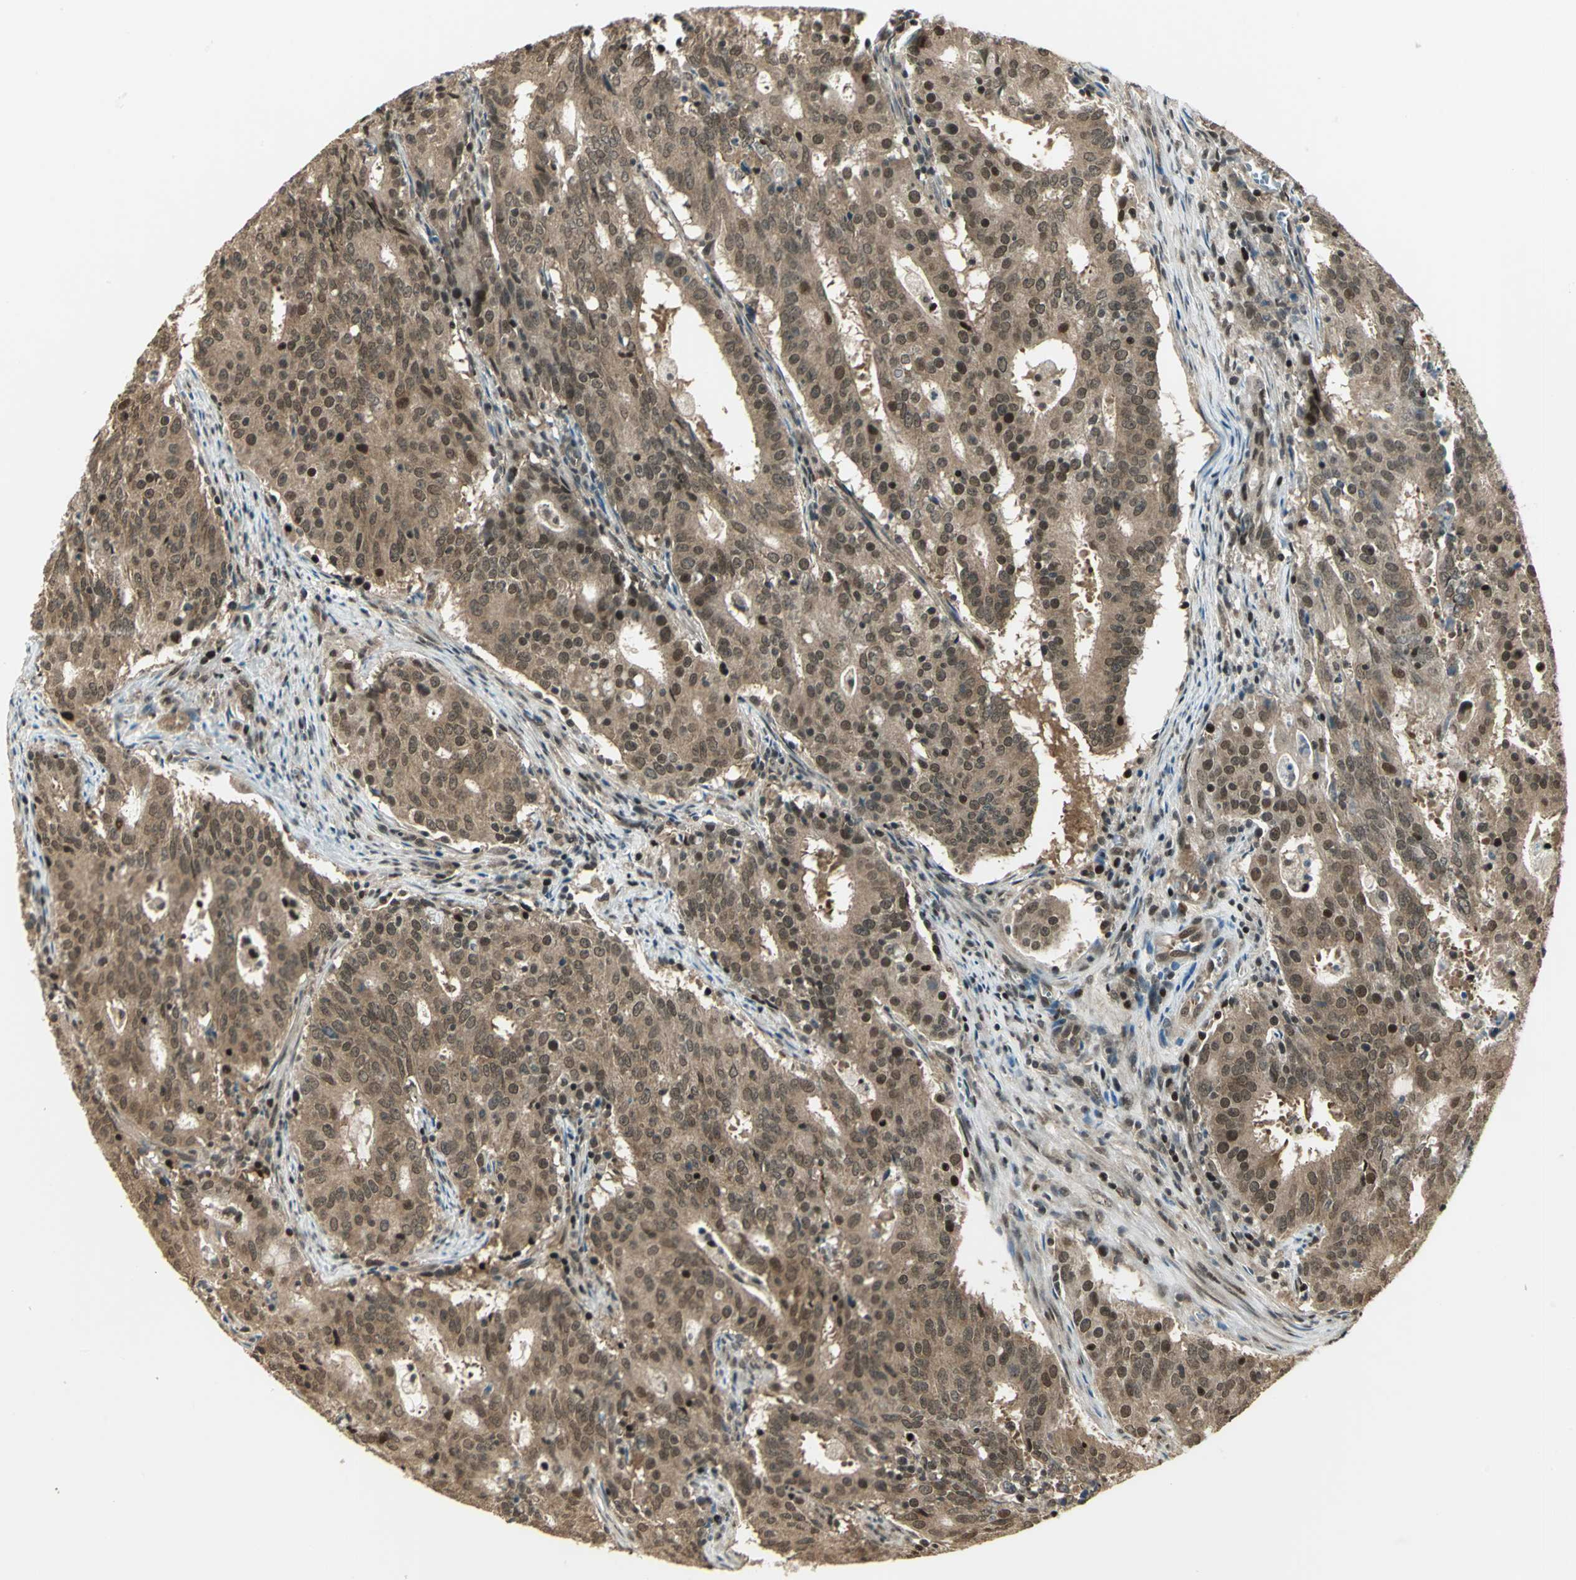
{"staining": {"intensity": "moderate", "quantity": ">75%", "location": "cytoplasmic/membranous,nuclear"}, "tissue": "cervical cancer", "cell_type": "Tumor cells", "image_type": "cancer", "snomed": [{"axis": "morphology", "description": "Adenocarcinoma, NOS"}, {"axis": "topography", "description": "Cervix"}], "caption": "Immunohistochemistry (IHC) image of human adenocarcinoma (cervical) stained for a protein (brown), which exhibits medium levels of moderate cytoplasmic/membranous and nuclear expression in about >75% of tumor cells.", "gene": "PSMC3", "patient": {"sex": "female", "age": 44}}